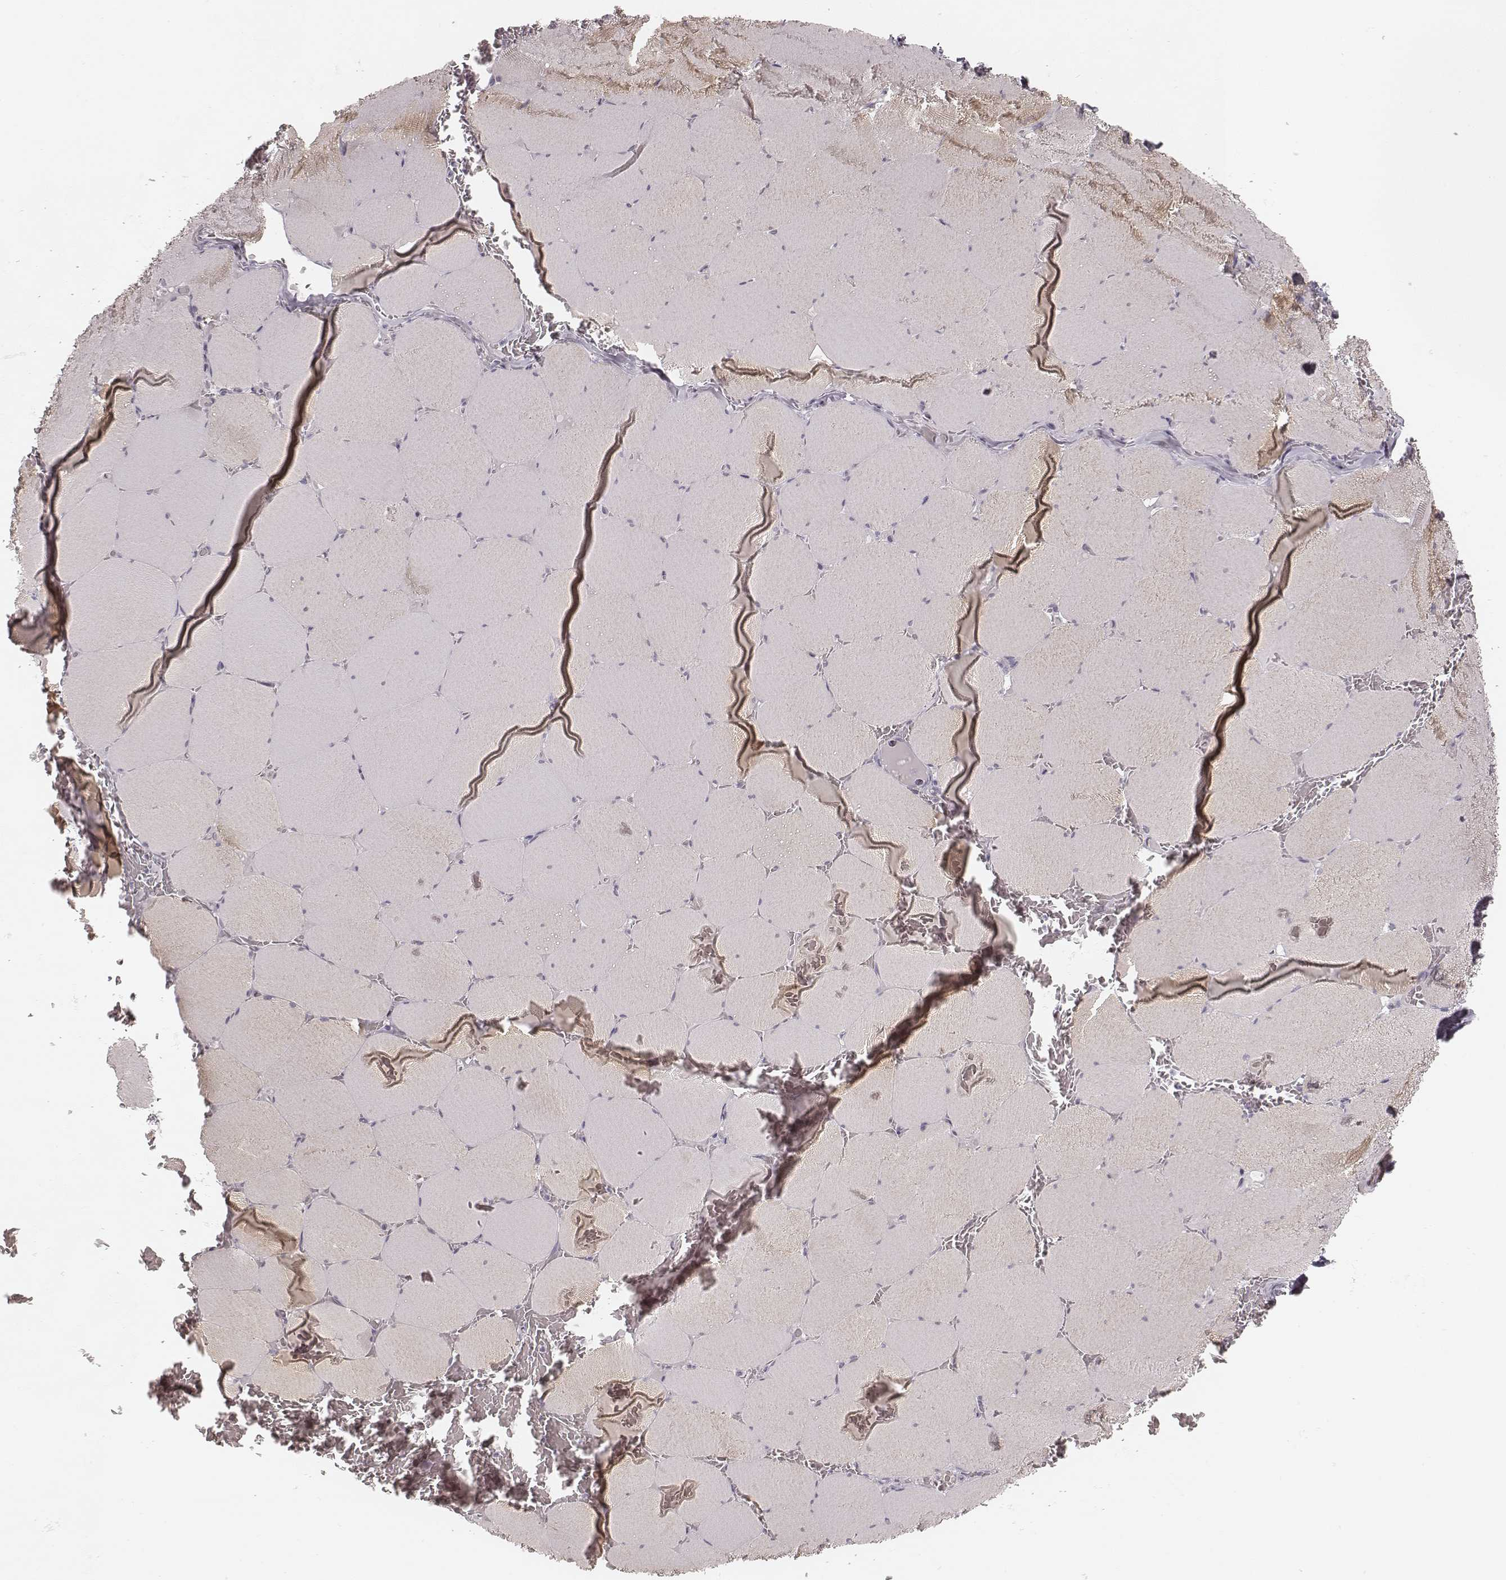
{"staining": {"intensity": "negative", "quantity": "none", "location": "none"}, "tissue": "skeletal muscle", "cell_type": "Myocytes", "image_type": "normal", "snomed": [{"axis": "morphology", "description": "Normal tissue, NOS"}, {"axis": "morphology", "description": "Malignant melanoma, Metastatic site"}, {"axis": "topography", "description": "Skeletal muscle"}], "caption": "A photomicrograph of skeletal muscle stained for a protein exhibits no brown staining in myocytes. Brightfield microscopy of immunohistochemistry stained with DAB (brown) and hematoxylin (blue), captured at high magnification.", "gene": "SPATA24", "patient": {"sex": "male", "age": 50}}